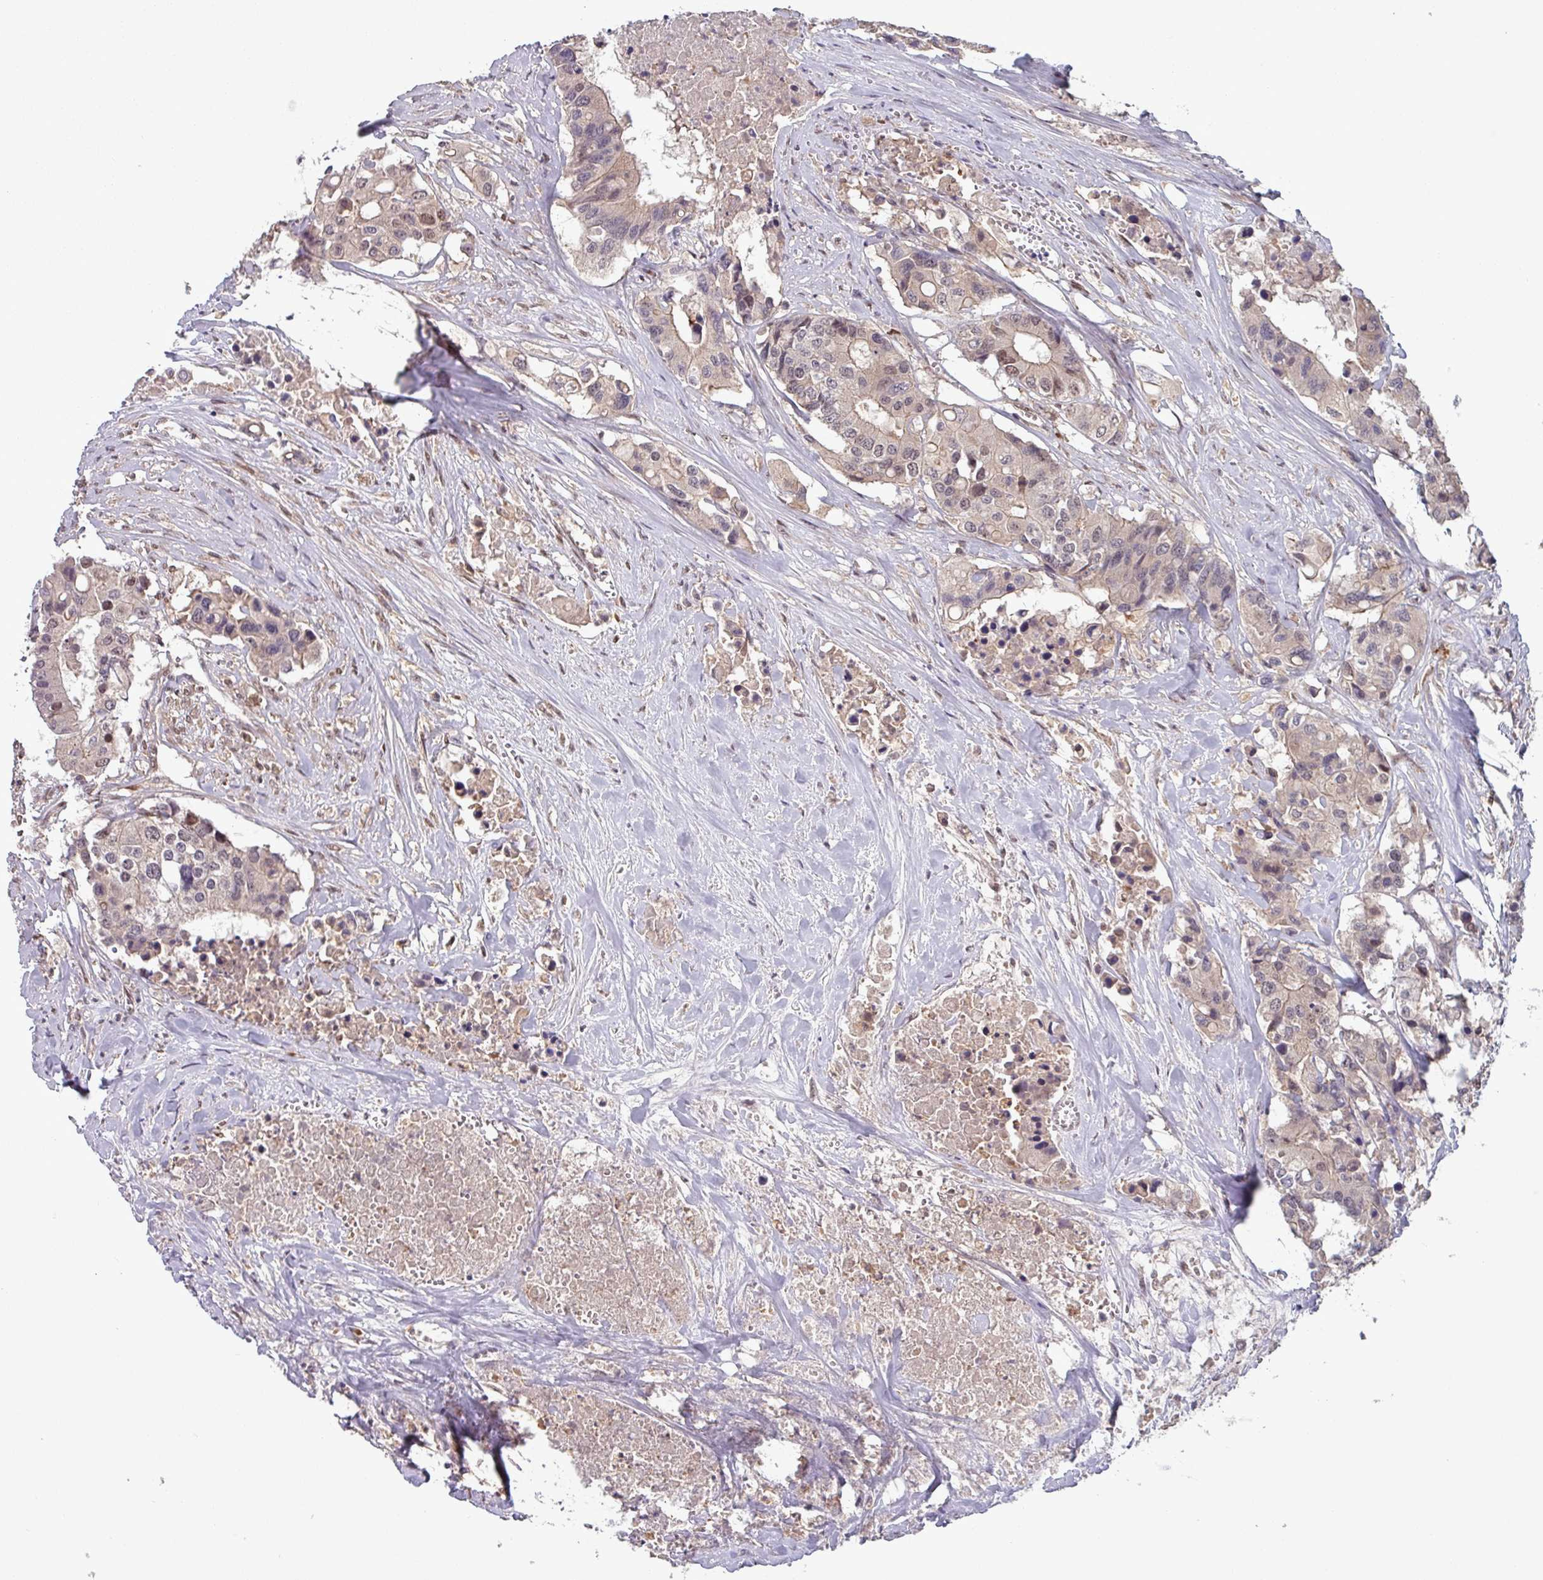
{"staining": {"intensity": "weak", "quantity": "25%-75%", "location": "cytoplasmic/membranous,nuclear"}, "tissue": "colorectal cancer", "cell_type": "Tumor cells", "image_type": "cancer", "snomed": [{"axis": "morphology", "description": "Adenocarcinoma, NOS"}, {"axis": "topography", "description": "Colon"}], "caption": "Colorectal cancer stained with a protein marker reveals weak staining in tumor cells.", "gene": "PRRX1", "patient": {"sex": "male", "age": 77}}